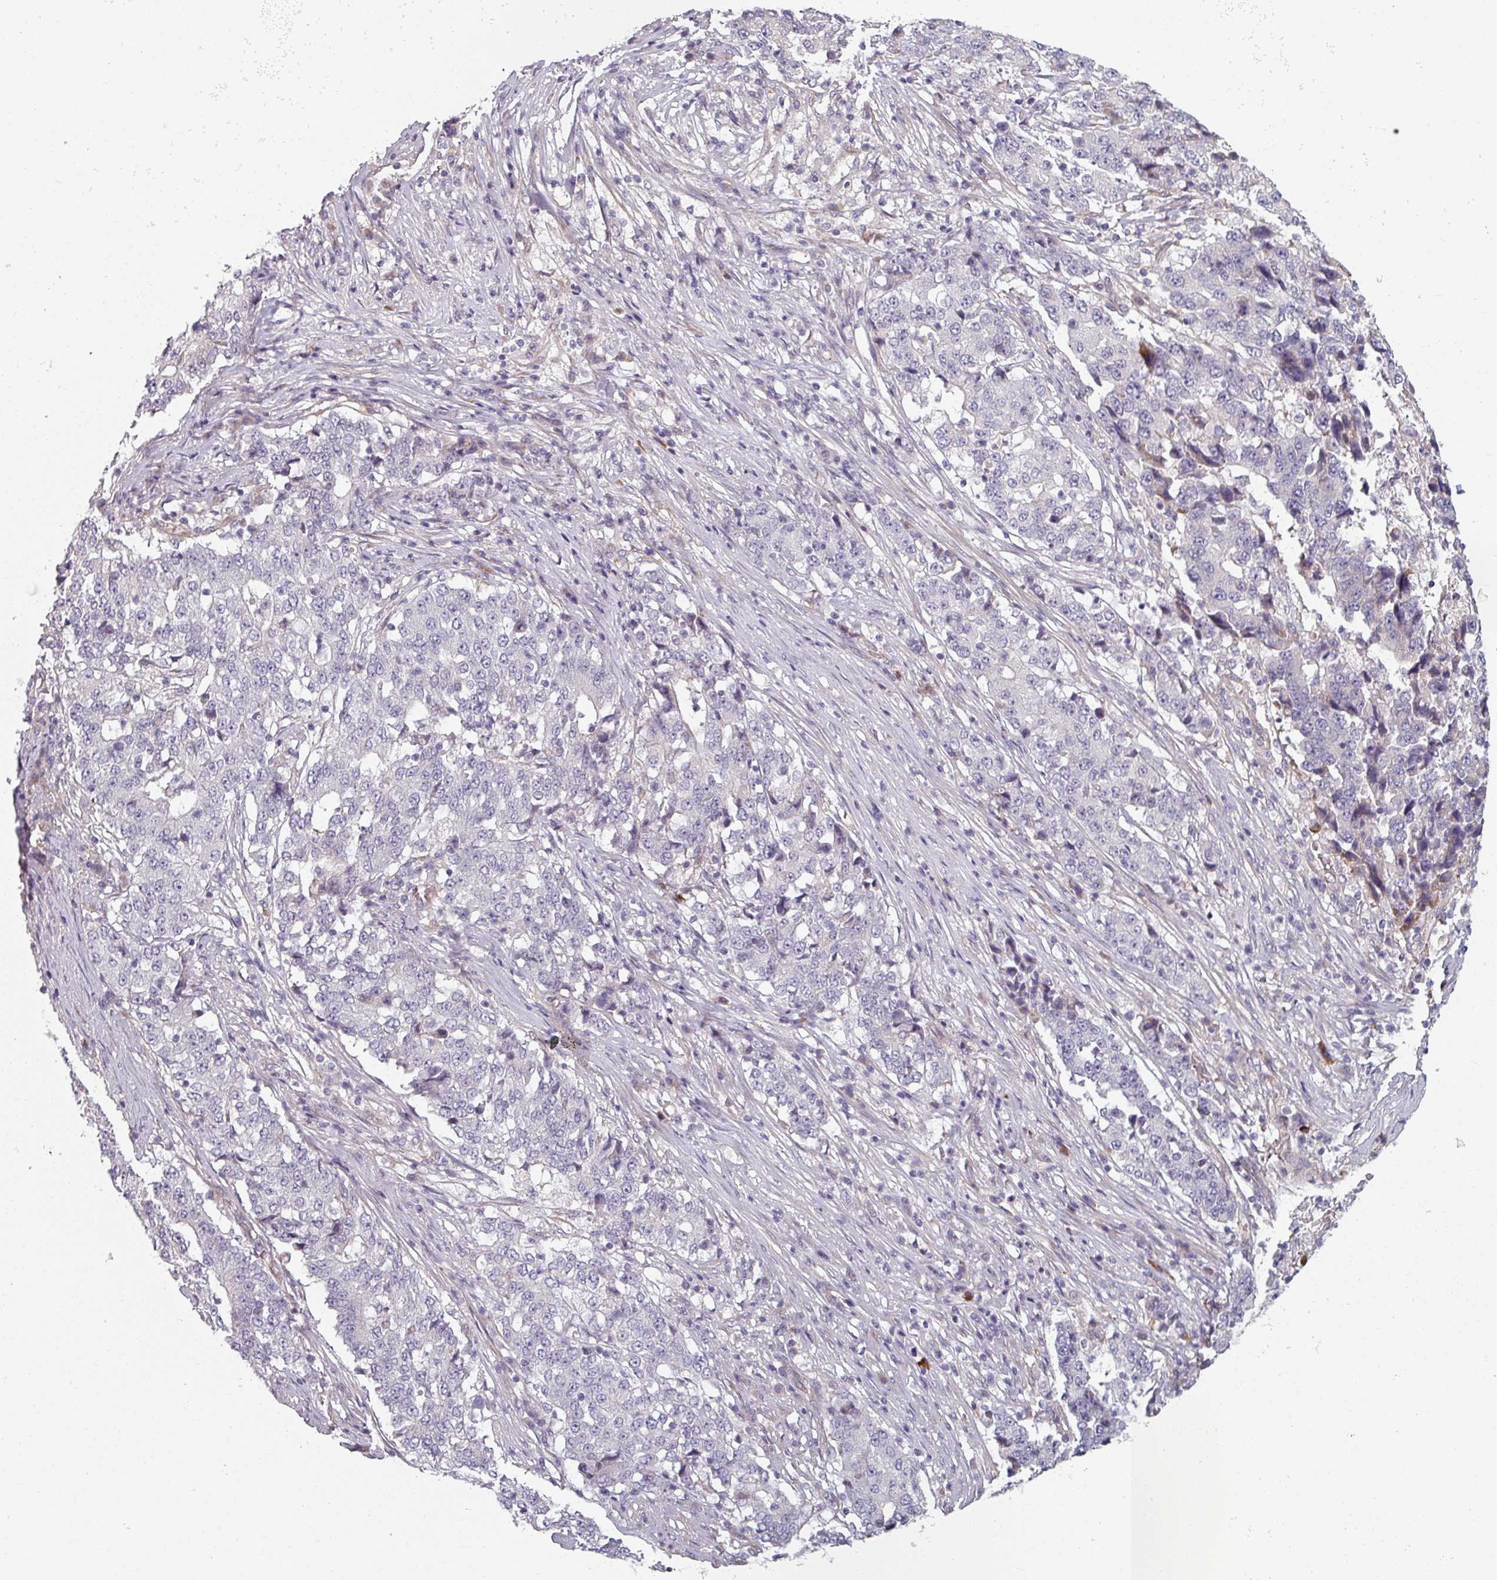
{"staining": {"intensity": "negative", "quantity": "none", "location": "none"}, "tissue": "stomach cancer", "cell_type": "Tumor cells", "image_type": "cancer", "snomed": [{"axis": "morphology", "description": "Adenocarcinoma, NOS"}, {"axis": "topography", "description": "Stomach"}], "caption": "Tumor cells show no significant positivity in stomach cancer (adenocarcinoma).", "gene": "C4BPB", "patient": {"sex": "male", "age": 59}}